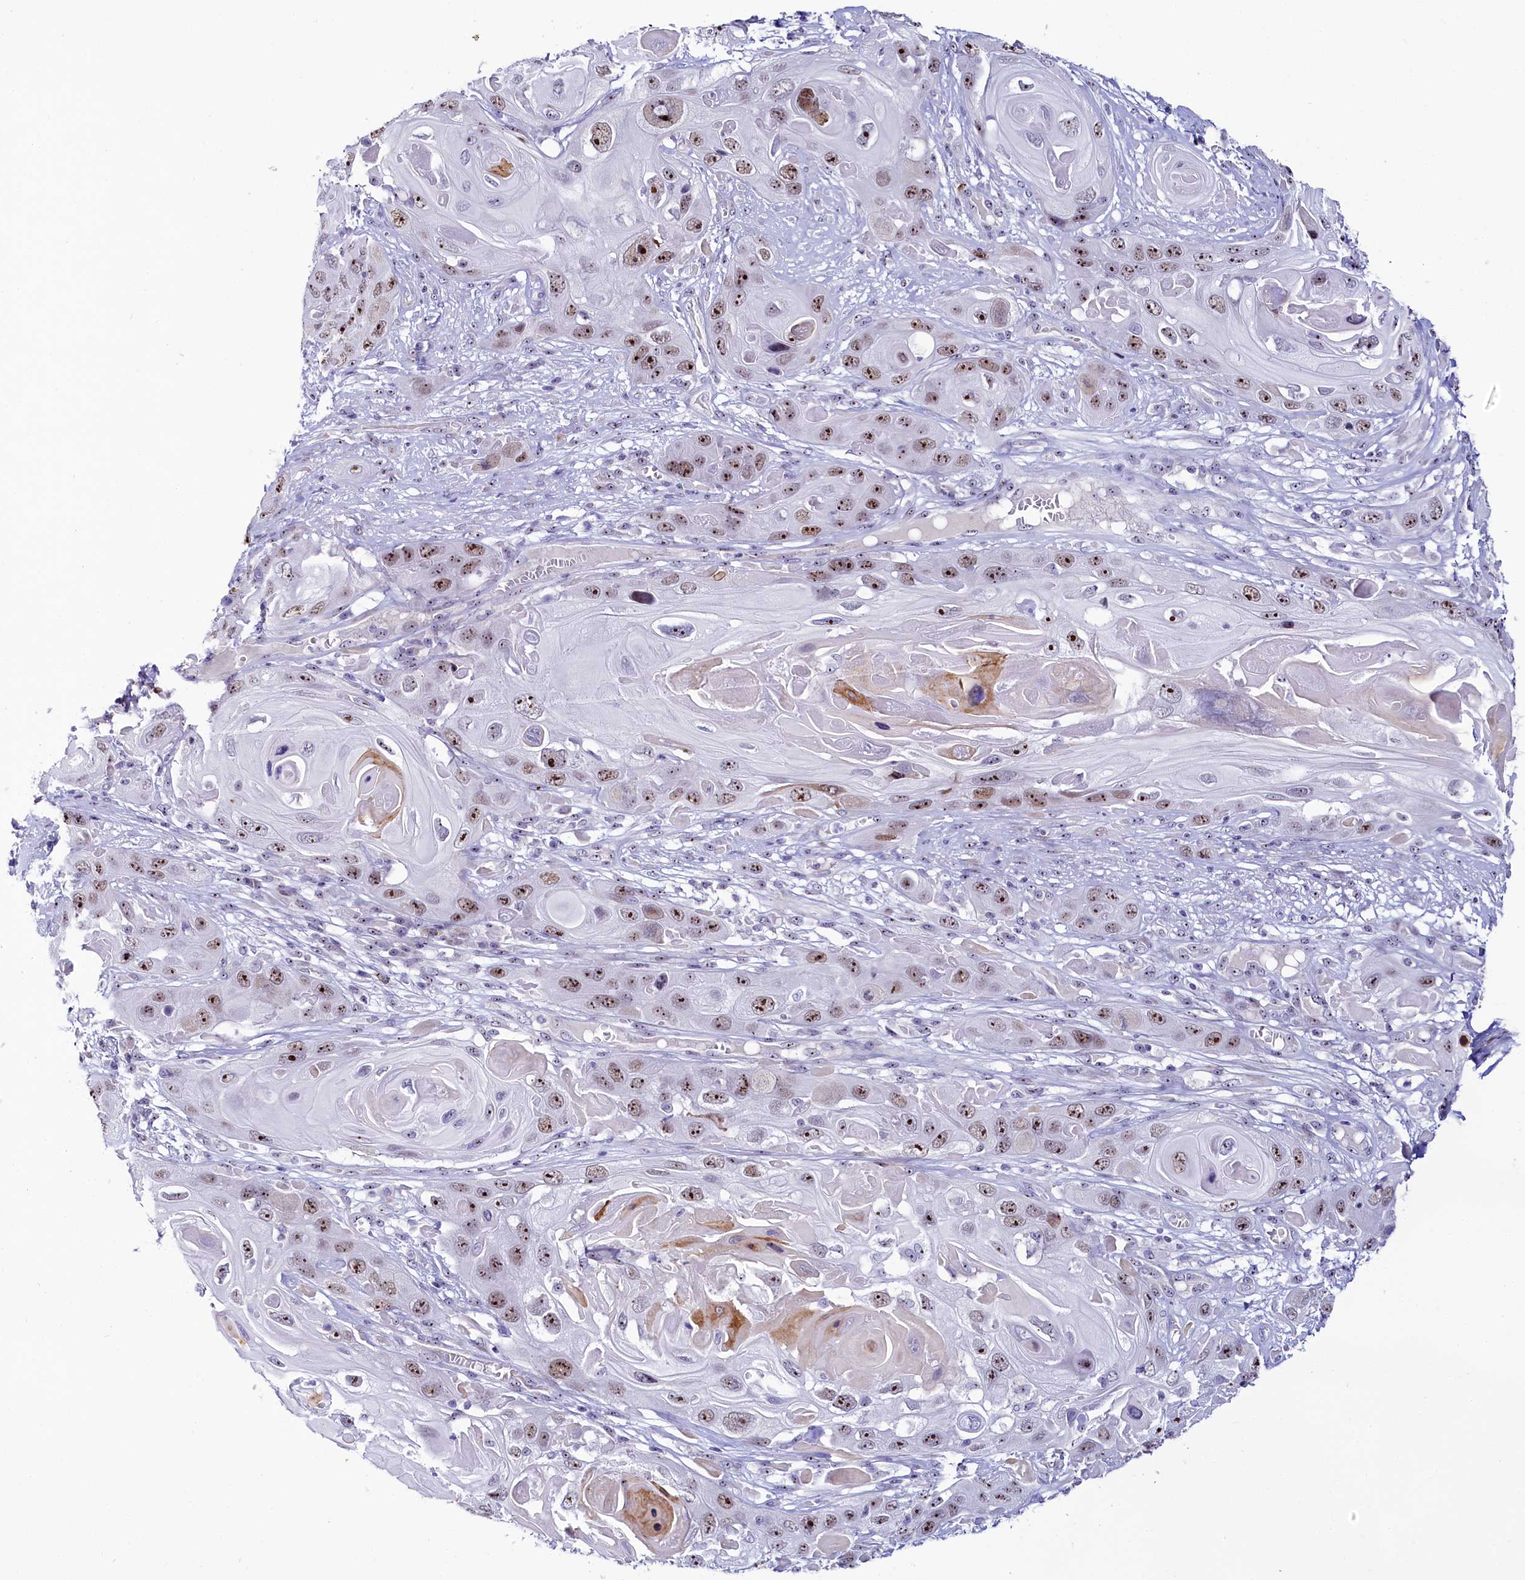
{"staining": {"intensity": "moderate", "quantity": ">75%", "location": "nuclear"}, "tissue": "skin cancer", "cell_type": "Tumor cells", "image_type": "cancer", "snomed": [{"axis": "morphology", "description": "Squamous cell carcinoma, NOS"}, {"axis": "topography", "description": "Skin"}], "caption": "Skin squamous cell carcinoma tissue demonstrates moderate nuclear staining in approximately >75% of tumor cells, visualized by immunohistochemistry.", "gene": "TCOF1", "patient": {"sex": "male", "age": 55}}